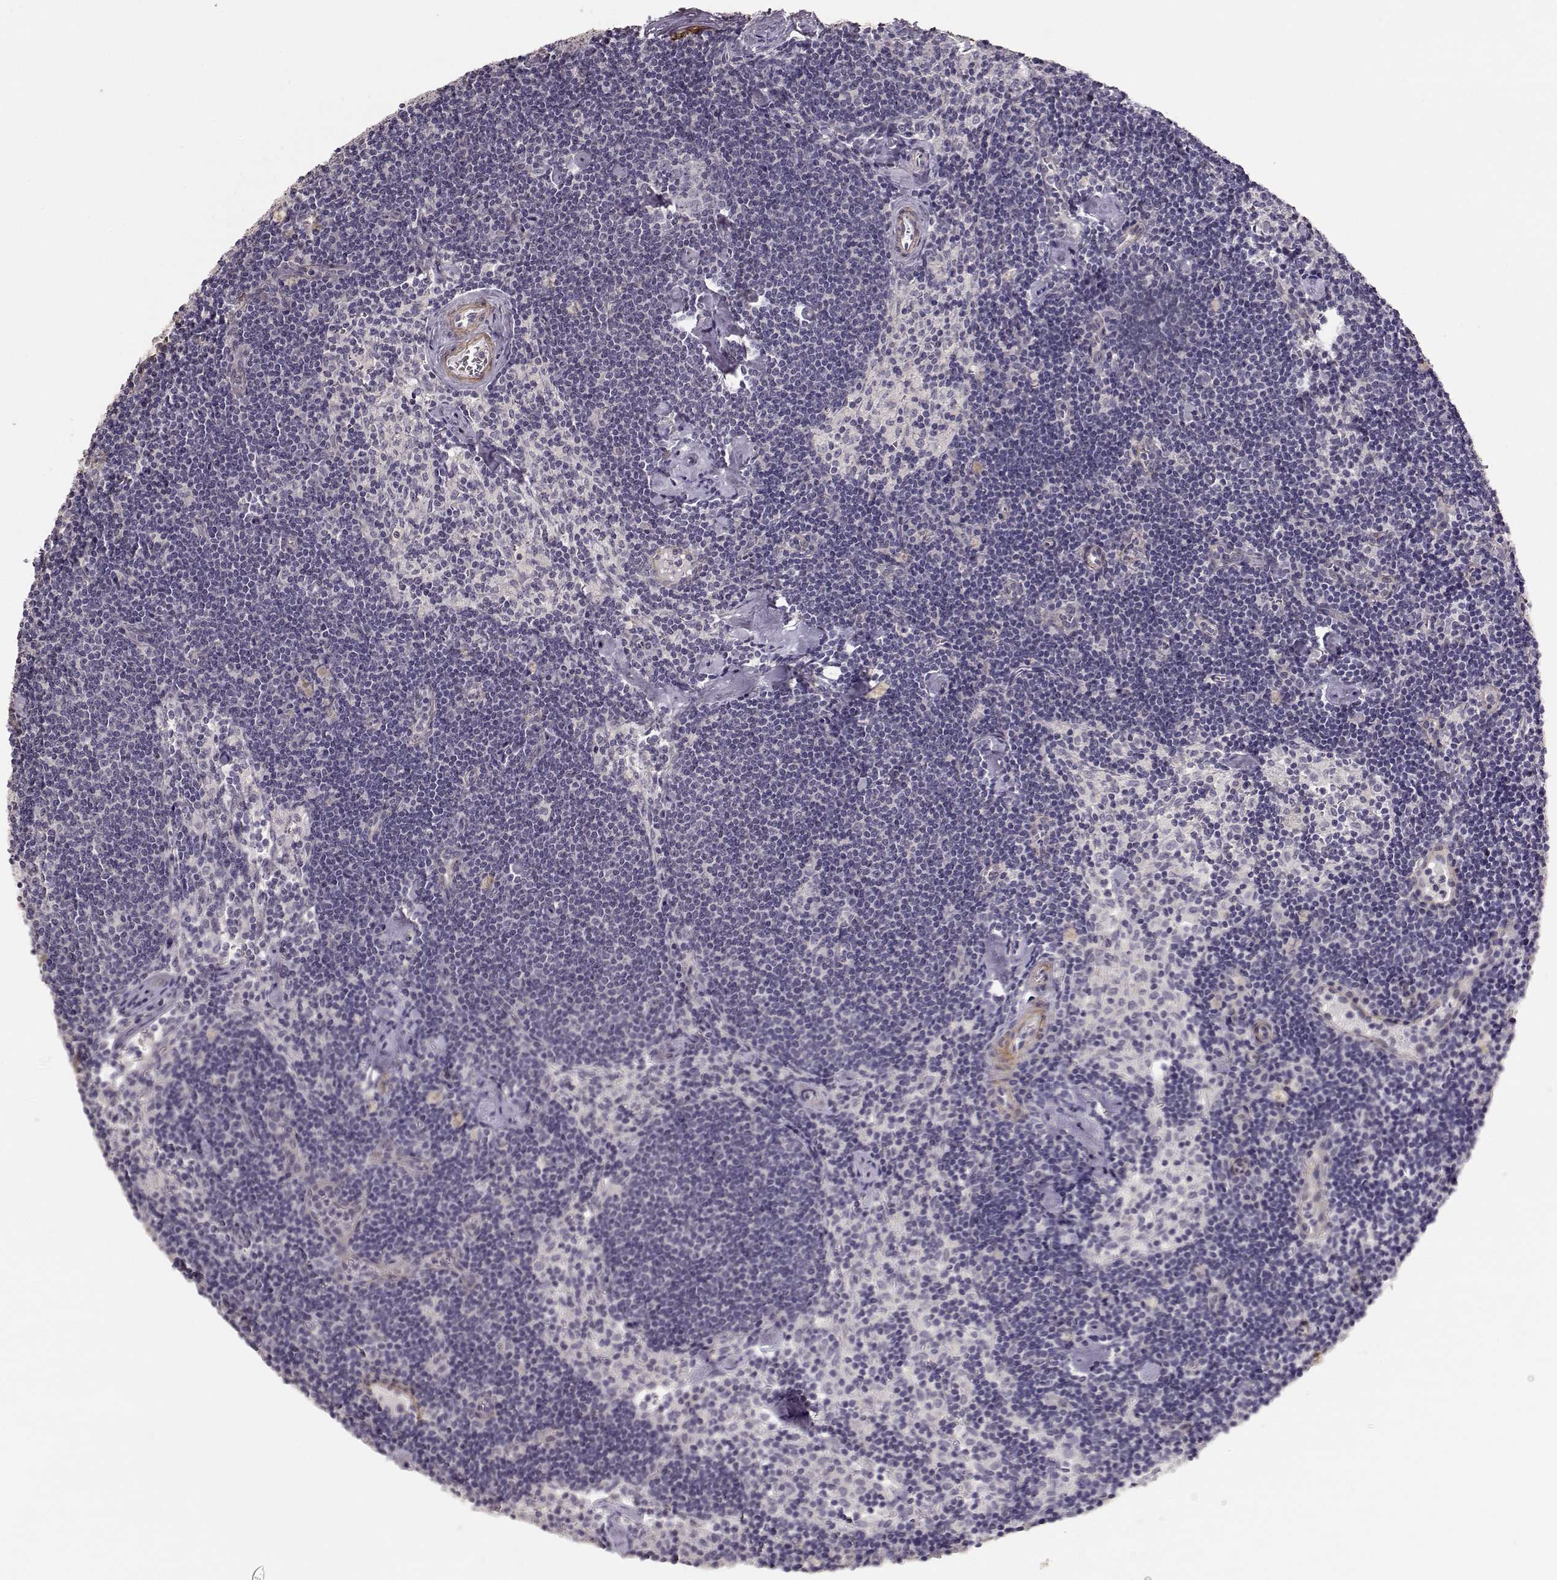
{"staining": {"intensity": "negative", "quantity": "none", "location": "none"}, "tissue": "lymph node", "cell_type": "Germinal center cells", "image_type": "normal", "snomed": [{"axis": "morphology", "description": "Normal tissue, NOS"}, {"axis": "topography", "description": "Lymph node"}], "caption": "IHC histopathology image of benign lymph node: lymph node stained with DAB displays no significant protein staining in germinal center cells. (DAB (3,3'-diaminobenzidine) immunohistochemistry (IHC) visualized using brightfield microscopy, high magnification).", "gene": "LAMA5", "patient": {"sex": "female", "age": 42}}